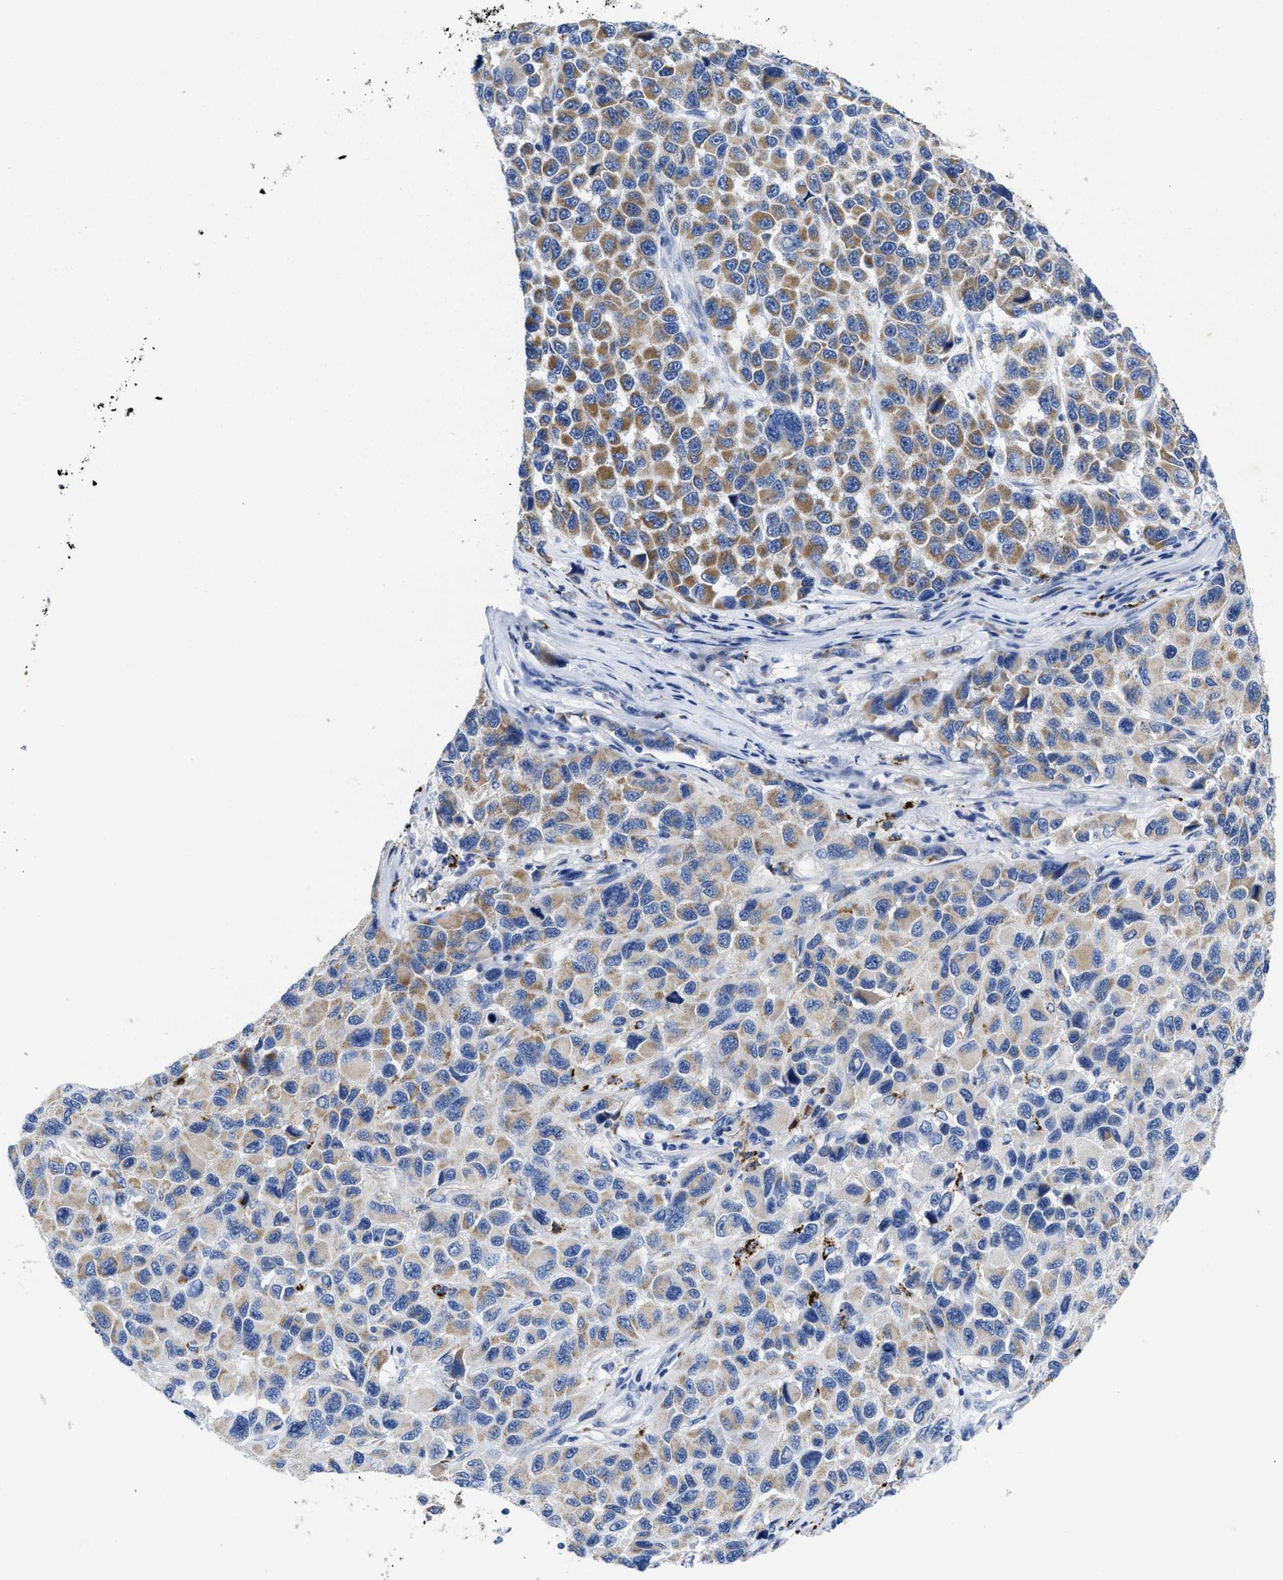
{"staining": {"intensity": "moderate", "quantity": "25%-75%", "location": "cytoplasmic/membranous"}, "tissue": "melanoma", "cell_type": "Tumor cells", "image_type": "cancer", "snomed": [{"axis": "morphology", "description": "Malignant melanoma, NOS"}, {"axis": "topography", "description": "Skin"}], "caption": "Melanoma tissue exhibits moderate cytoplasmic/membranous expression in about 25%-75% of tumor cells, visualized by immunohistochemistry.", "gene": "TBRG4", "patient": {"sex": "male", "age": 53}}